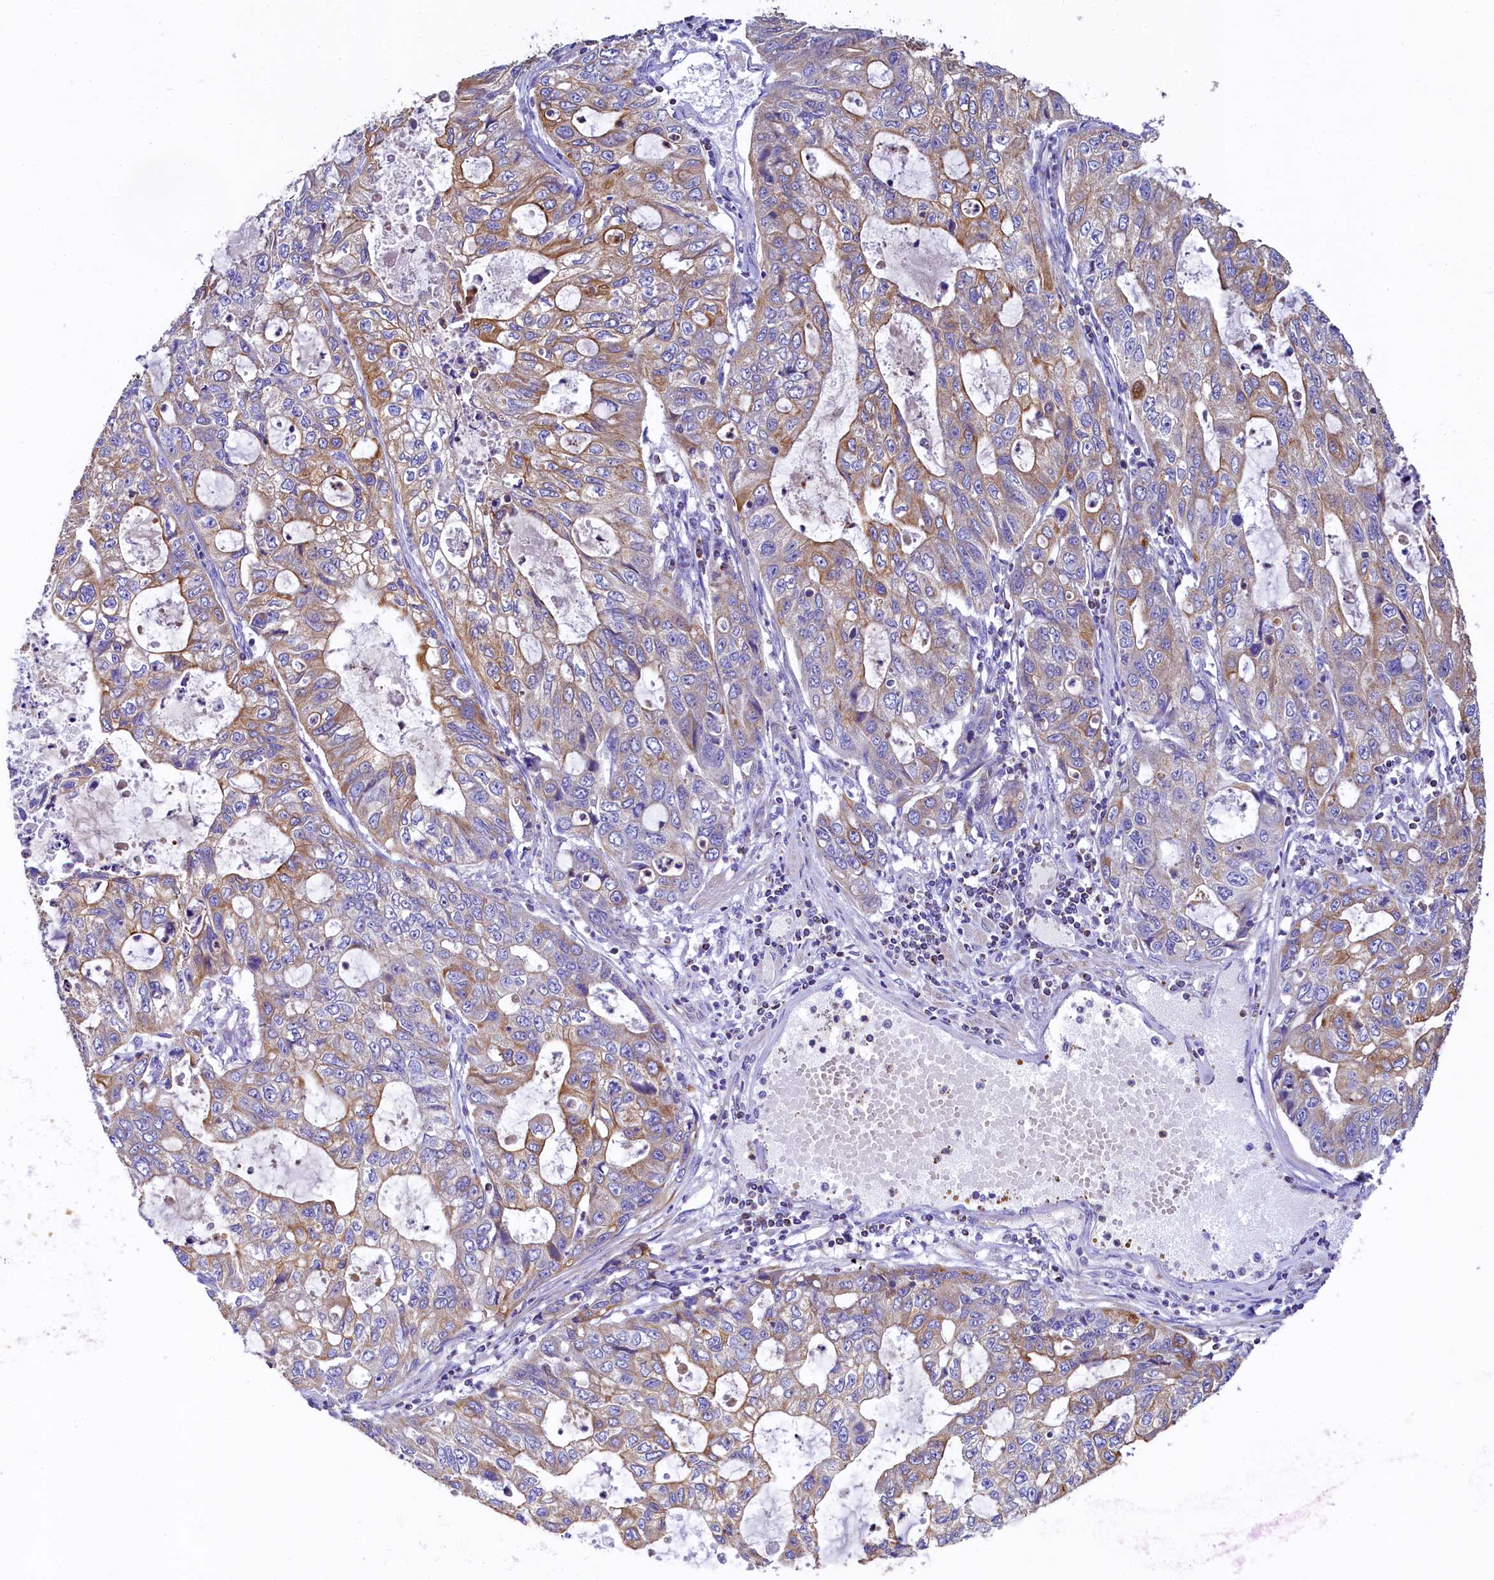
{"staining": {"intensity": "moderate", "quantity": "25%-75%", "location": "cytoplasmic/membranous"}, "tissue": "stomach cancer", "cell_type": "Tumor cells", "image_type": "cancer", "snomed": [{"axis": "morphology", "description": "Adenocarcinoma, NOS"}, {"axis": "topography", "description": "Stomach, upper"}], "caption": "The image reveals a brown stain indicating the presence of a protein in the cytoplasmic/membranous of tumor cells in stomach cancer.", "gene": "CLYBL", "patient": {"sex": "female", "age": 52}}